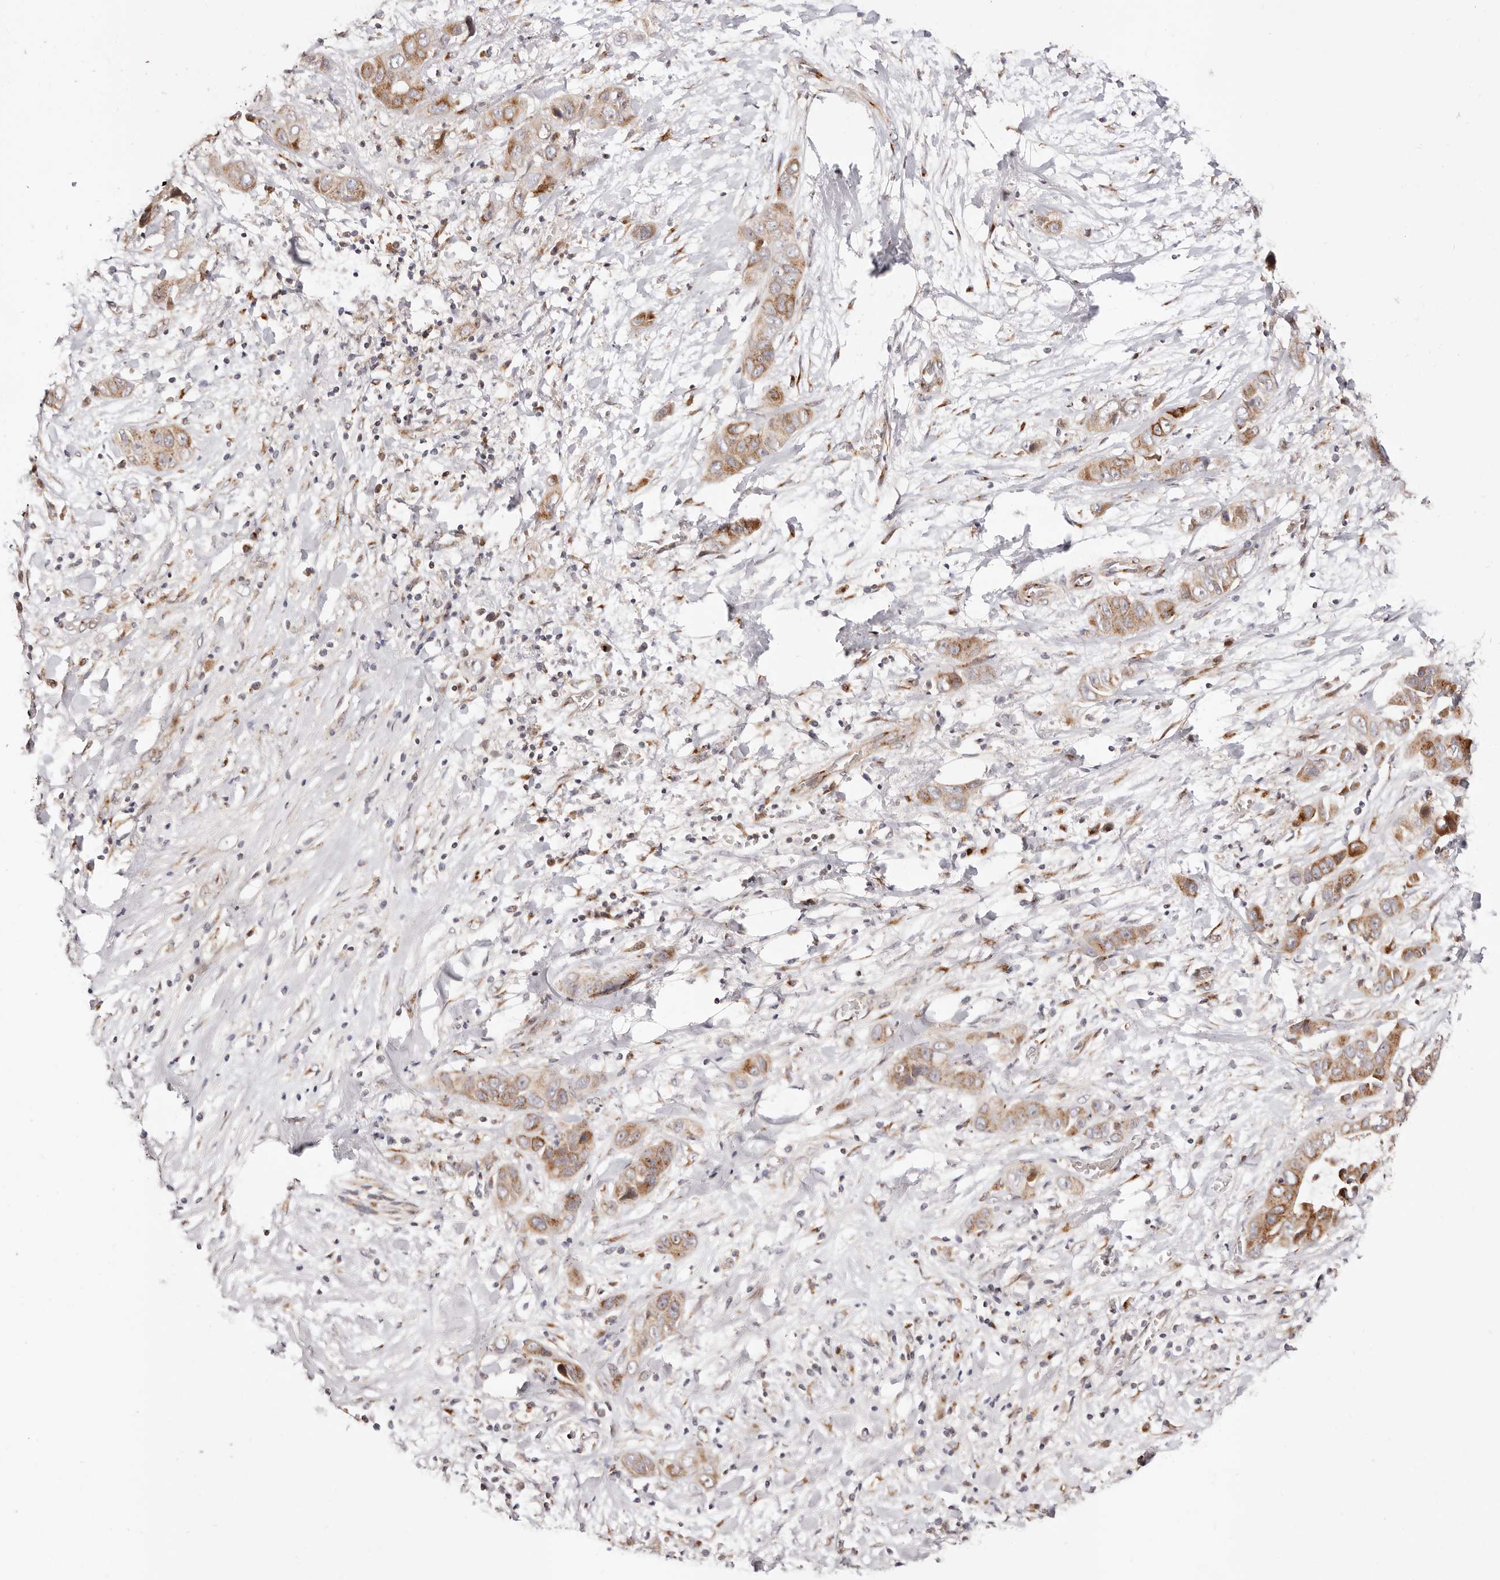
{"staining": {"intensity": "moderate", "quantity": ">75%", "location": "cytoplasmic/membranous"}, "tissue": "liver cancer", "cell_type": "Tumor cells", "image_type": "cancer", "snomed": [{"axis": "morphology", "description": "Cholangiocarcinoma"}, {"axis": "topography", "description": "Liver"}], "caption": "Brown immunohistochemical staining in human liver cancer exhibits moderate cytoplasmic/membranous positivity in approximately >75% of tumor cells. (brown staining indicates protein expression, while blue staining denotes nuclei).", "gene": "MAPK6", "patient": {"sex": "female", "age": 52}}